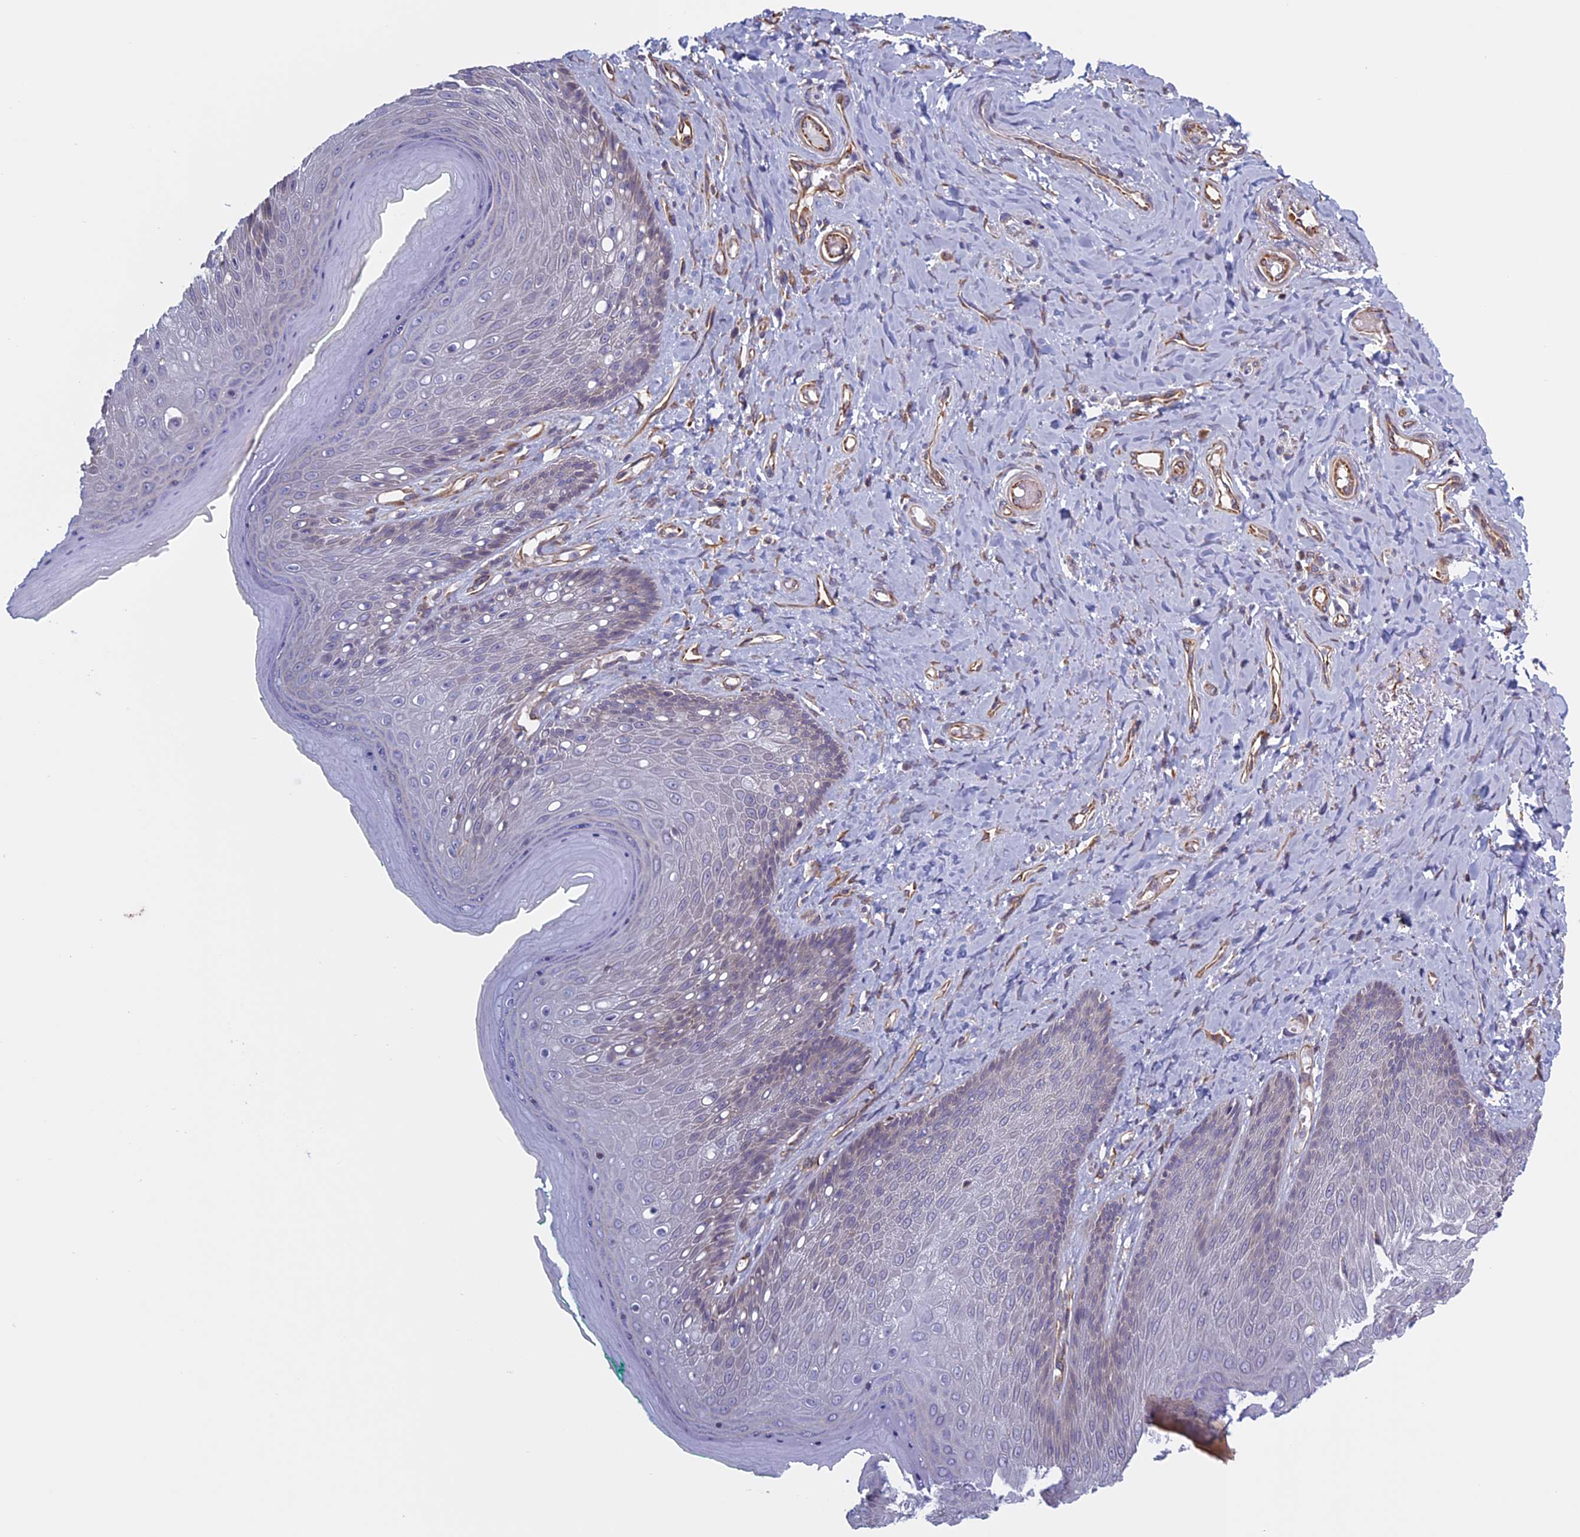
{"staining": {"intensity": "negative", "quantity": "none", "location": "none"}, "tissue": "skin", "cell_type": "Epidermal cells", "image_type": "normal", "snomed": [{"axis": "morphology", "description": "Normal tissue, NOS"}, {"axis": "topography", "description": "Anal"}], "caption": "An IHC image of unremarkable skin is shown. There is no staining in epidermal cells of skin.", "gene": "BCL2L10", "patient": {"sex": "male", "age": 78}}